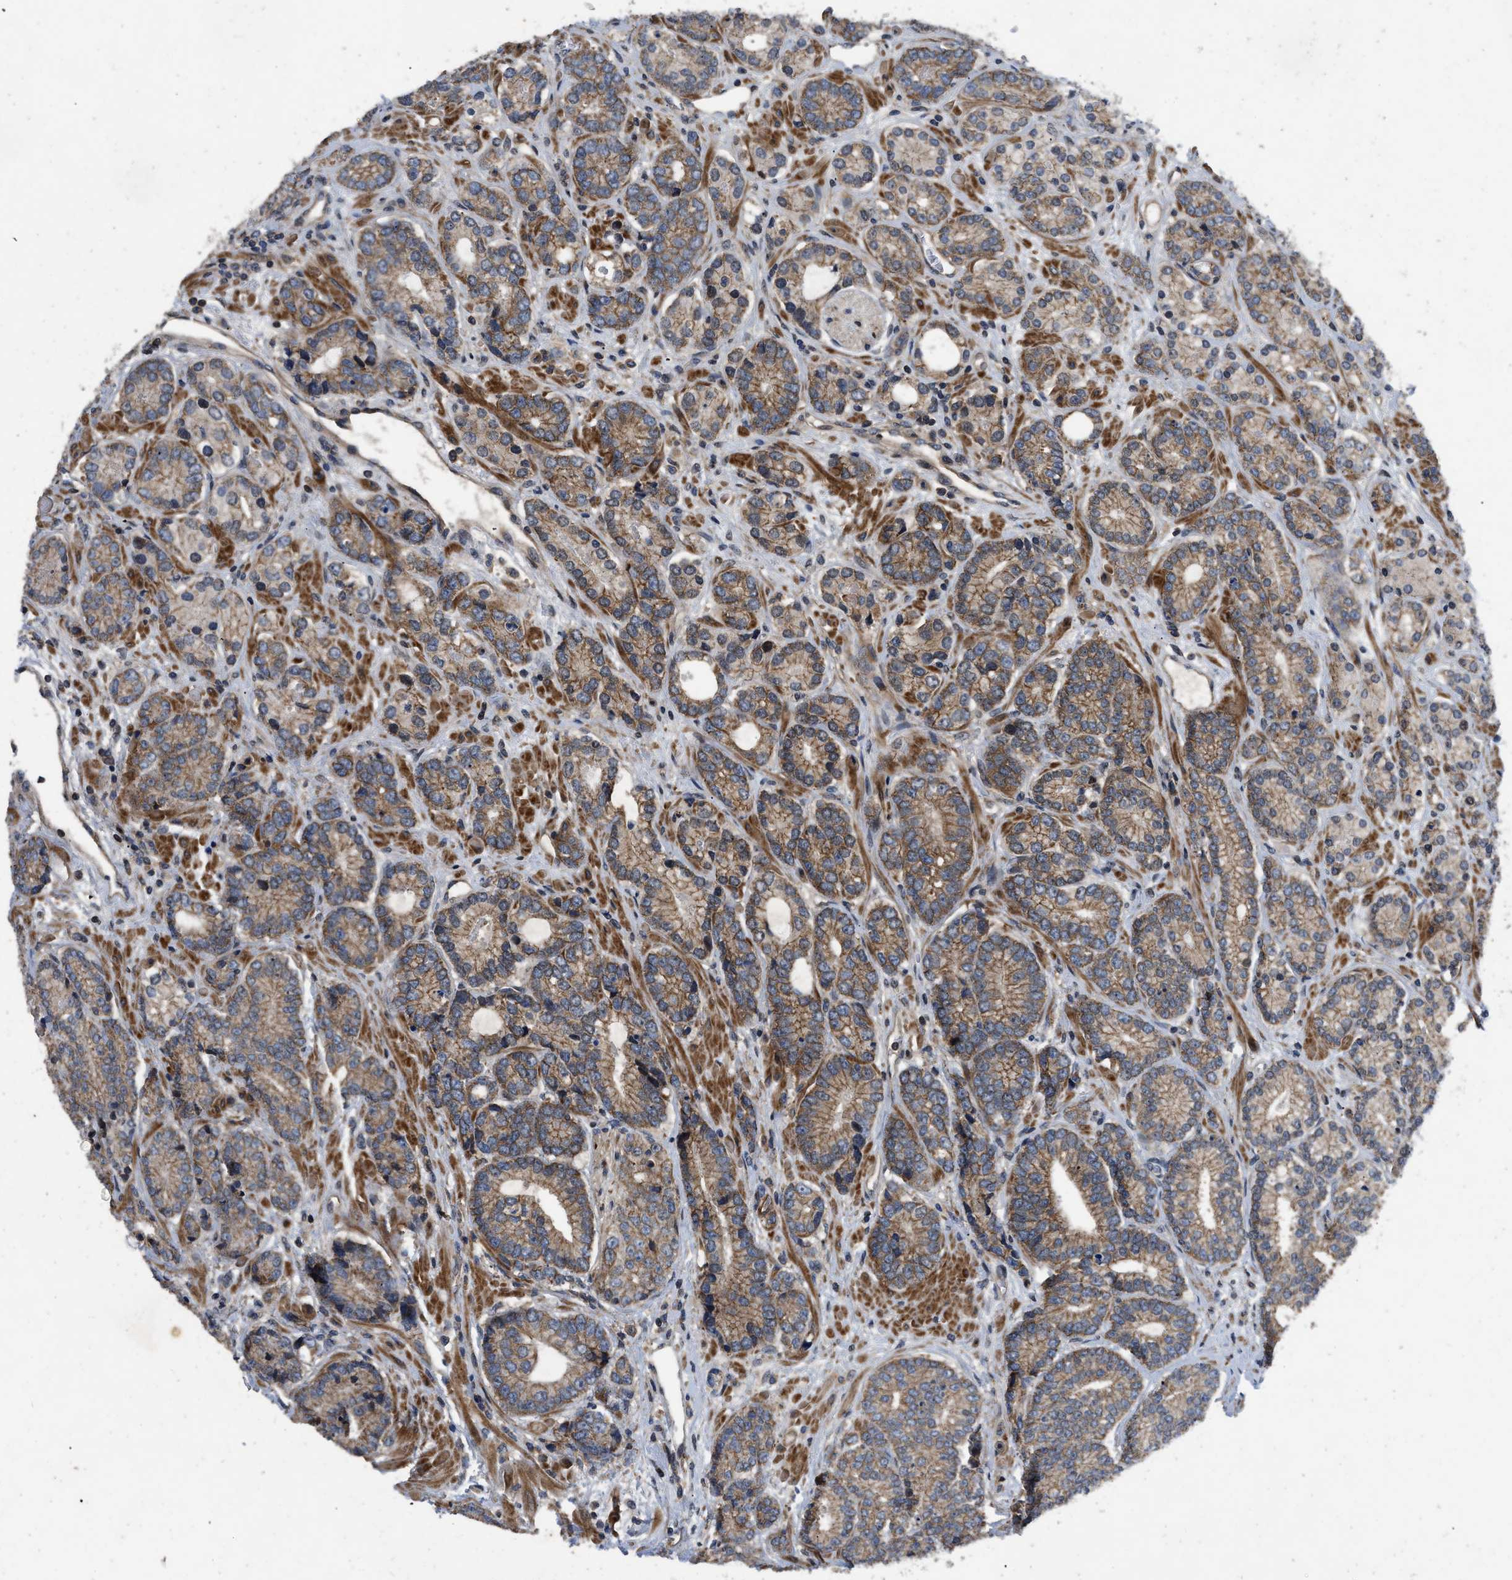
{"staining": {"intensity": "moderate", "quantity": ">75%", "location": "cytoplasmic/membranous"}, "tissue": "prostate cancer", "cell_type": "Tumor cells", "image_type": "cancer", "snomed": [{"axis": "morphology", "description": "Adenocarcinoma, High grade"}, {"axis": "topography", "description": "Prostate"}], "caption": "Human prostate cancer (adenocarcinoma (high-grade)) stained for a protein (brown) demonstrates moderate cytoplasmic/membranous positive expression in about >75% of tumor cells.", "gene": "PRDM14", "patient": {"sex": "male", "age": 61}}